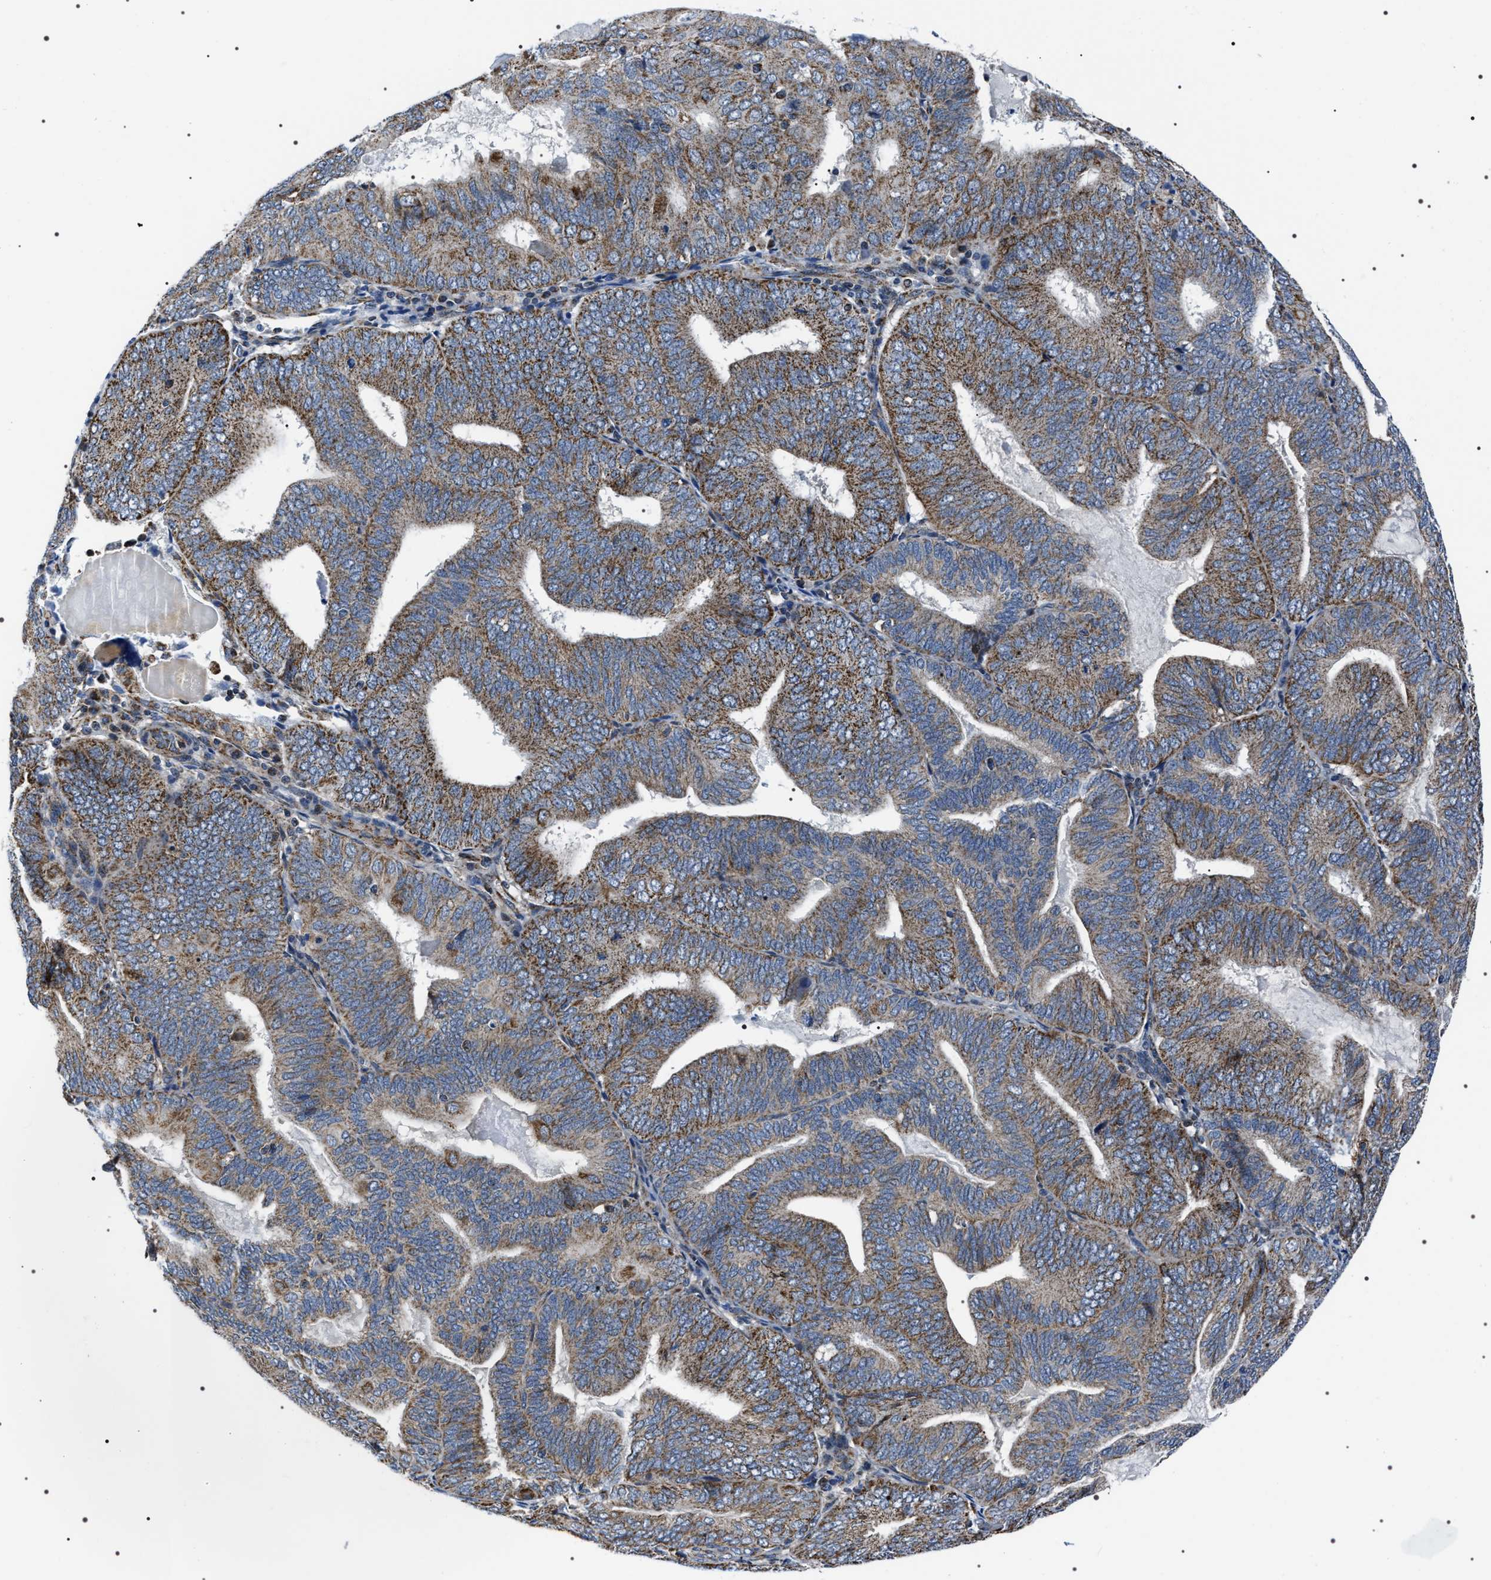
{"staining": {"intensity": "moderate", "quantity": ">75%", "location": "cytoplasmic/membranous"}, "tissue": "endometrial cancer", "cell_type": "Tumor cells", "image_type": "cancer", "snomed": [{"axis": "morphology", "description": "Adenocarcinoma, NOS"}, {"axis": "topography", "description": "Endometrium"}], "caption": "High-power microscopy captured an IHC histopathology image of adenocarcinoma (endometrial), revealing moderate cytoplasmic/membranous staining in about >75% of tumor cells.", "gene": "NTMT1", "patient": {"sex": "female", "age": 81}}